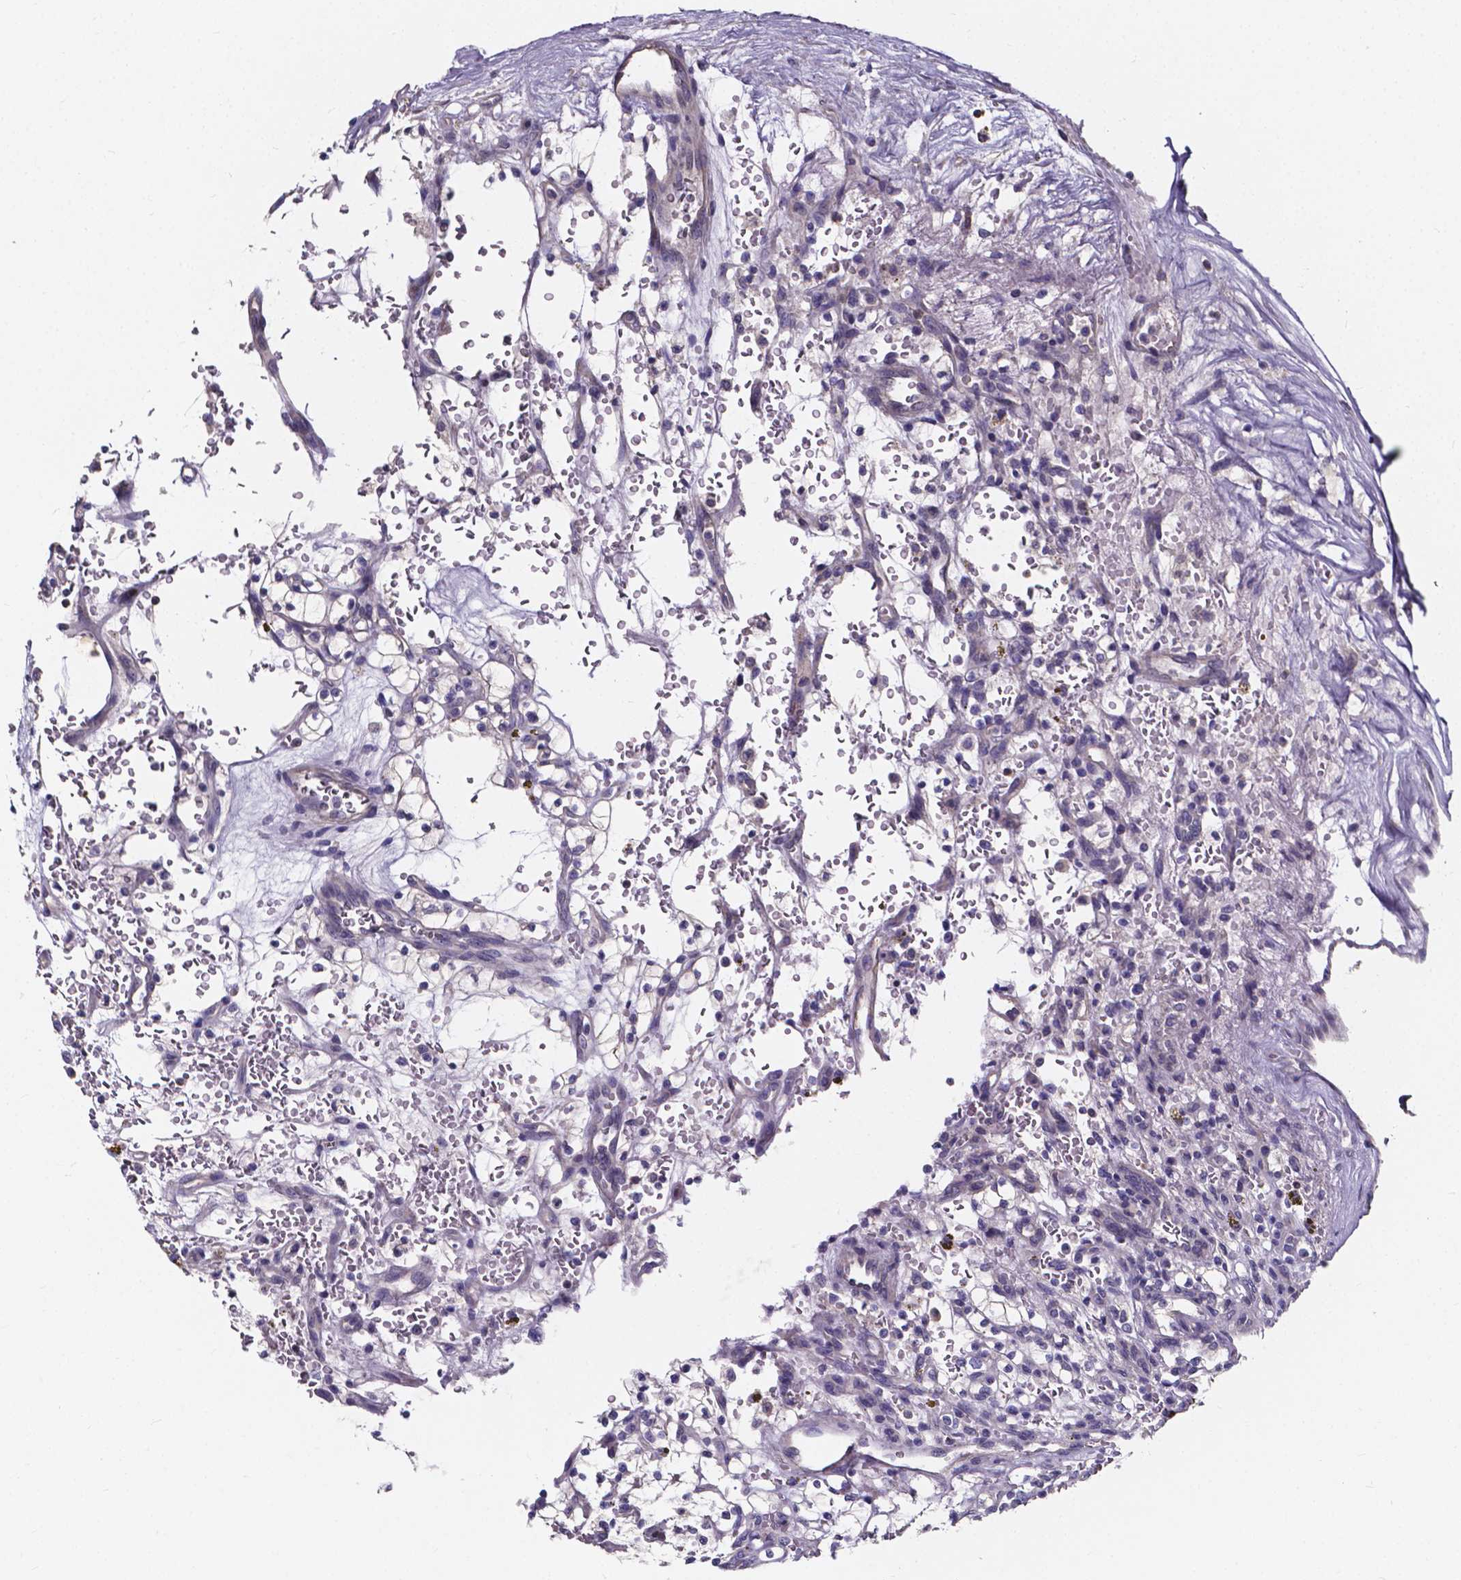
{"staining": {"intensity": "negative", "quantity": "none", "location": "none"}, "tissue": "renal cancer", "cell_type": "Tumor cells", "image_type": "cancer", "snomed": [{"axis": "morphology", "description": "Adenocarcinoma, NOS"}, {"axis": "topography", "description": "Kidney"}], "caption": "Immunohistochemistry (IHC) photomicrograph of renal adenocarcinoma stained for a protein (brown), which shows no staining in tumor cells.", "gene": "THEMIS", "patient": {"sex": "female", "age": 64}}